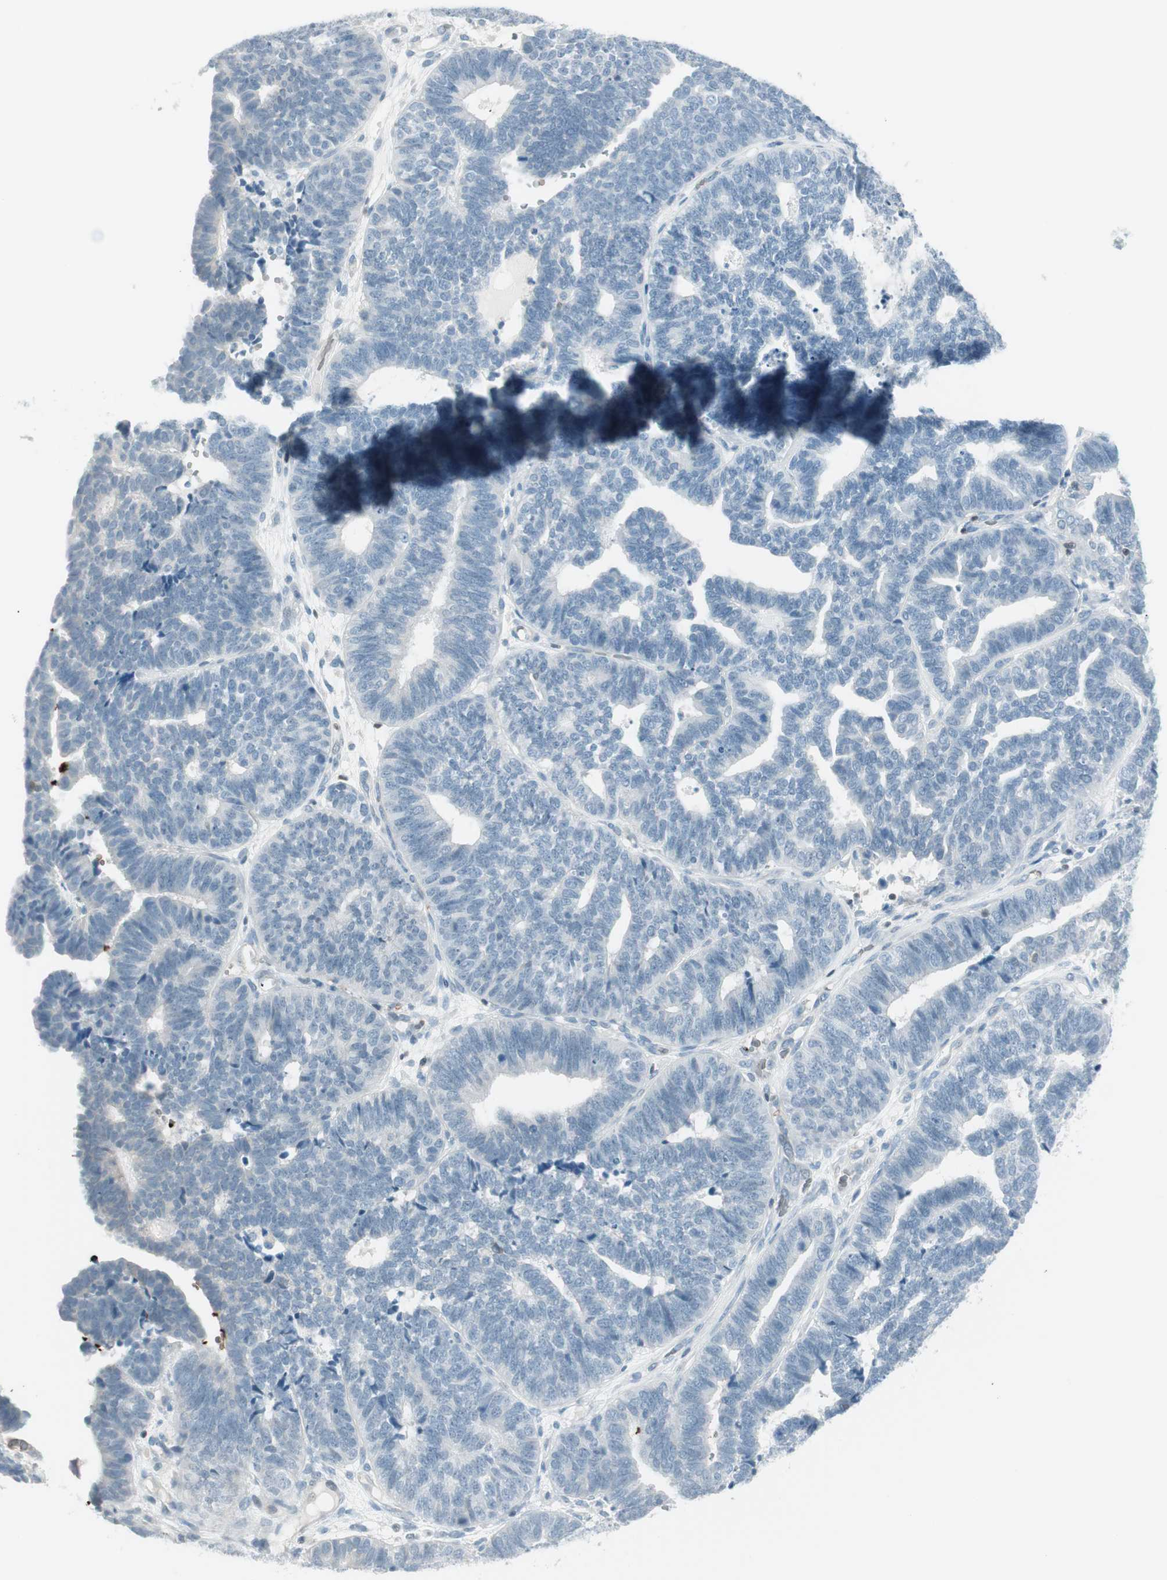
{"staining": {"intensity": "negative", "quantity": "none", "location": "none"}, "tissue": "endometrial cancer", "cell_type": "Tumor cells", "image_type": "cancer", "snomed": [{"axis": "morphology", "description": "Adenocarcinoma, NOS"}, {"axis": "topography", "description": "Endometrium"}], "caption": "This micrograph is of endometrial cancer (adenocarcinoma) stained with IHC to label a protein in brown with the nuclei are counter-stained blue. There is no expression in tumor cells.", "gene": "MAP4K1", "patient": {"sex": "female", "age": 70}}